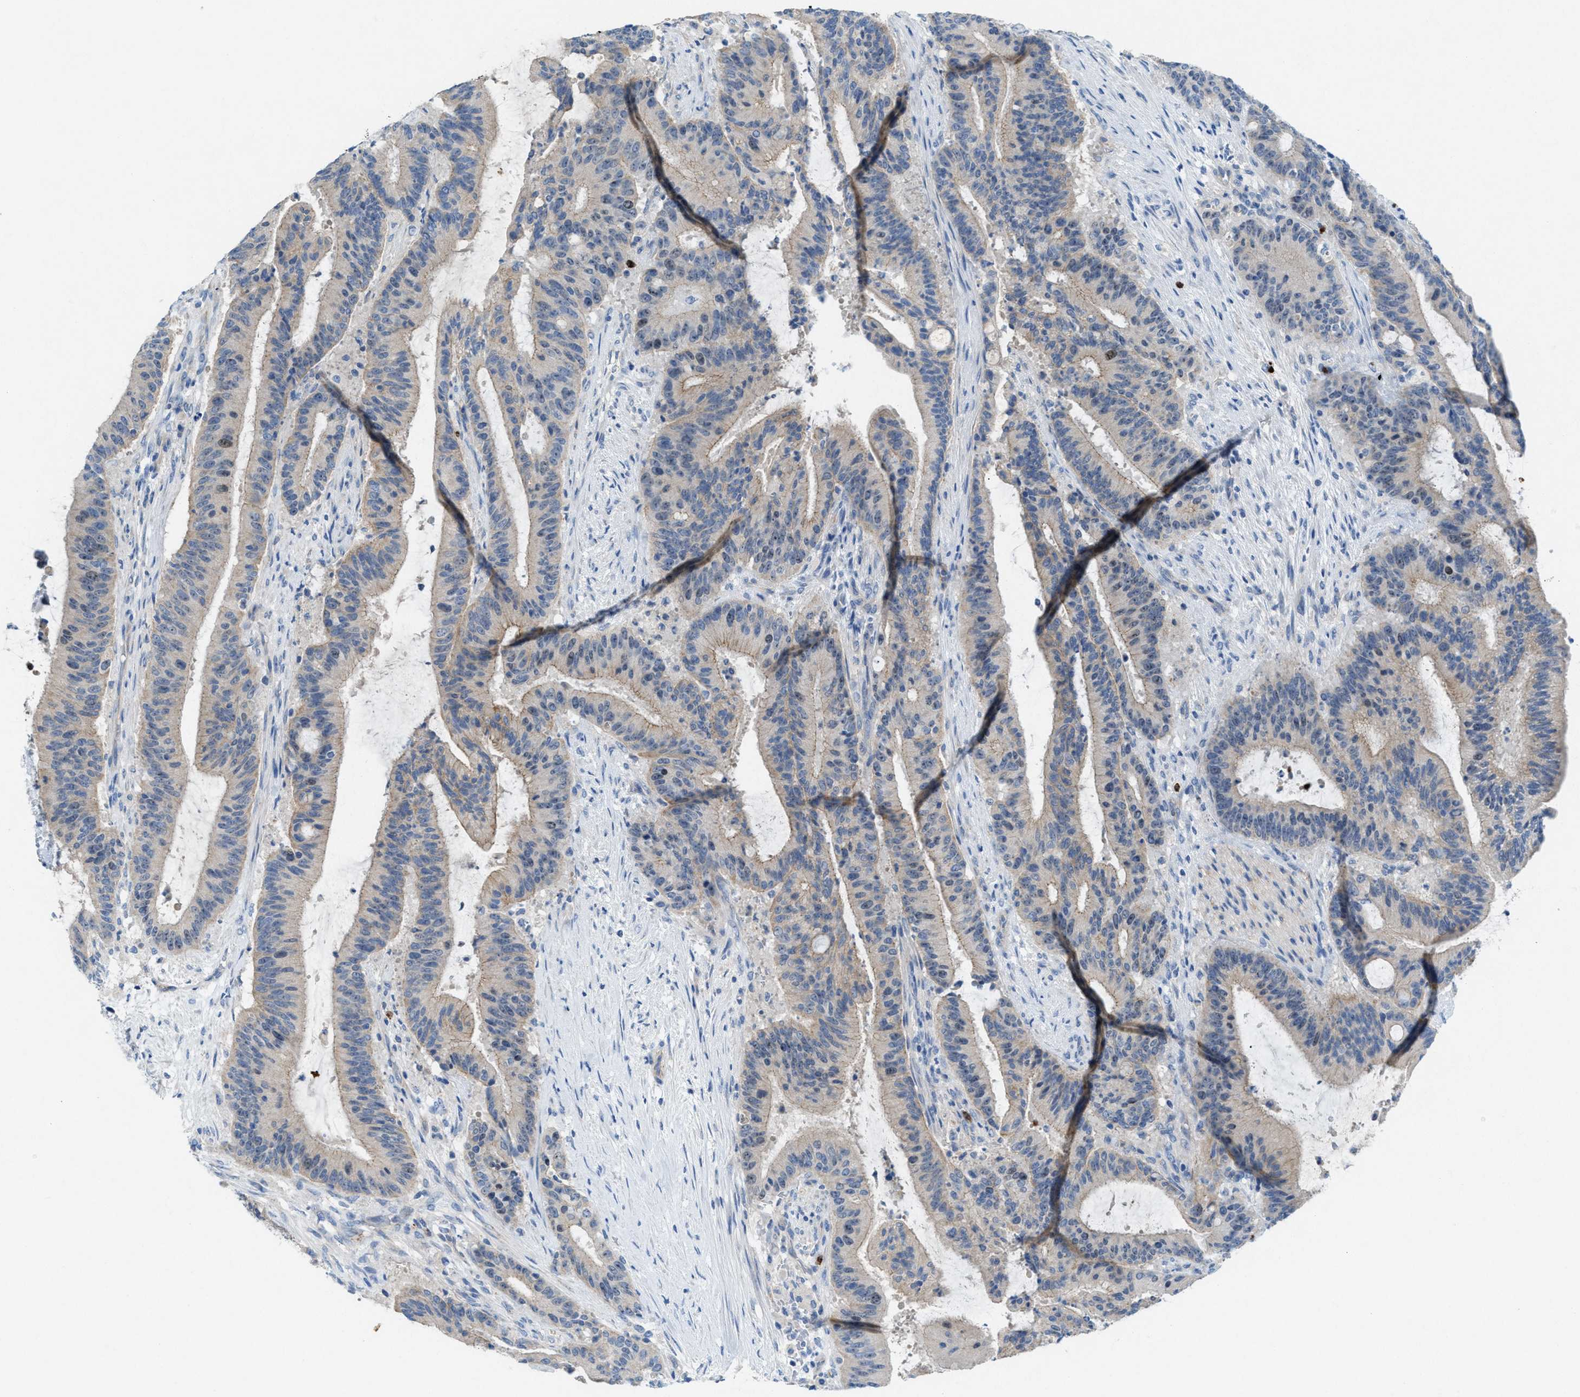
{"staining": {"intensity": "weak", "quantity": "<25%", "location": "cytoplasmic/membranous"}, "tissue": "liver cancer", "cell_type": "Tumor cells", "image_type": "cancer", "snomed": [{"axis": "morphology", "description": "Normal tissue, NOS"}, {"axis": "morphology", "description": "Cholangiocarcinoma"}, {"axis": "topography", "description": "Liver"}, {"axis": "topography", "description": "Peripheral nerve tissue"}], "caption": "Immunohistochemistry of human liver cancer reveals no staining in tumor cells.", "gene": "CMTM1", "patient": {"sex": "female", "age": 73}}